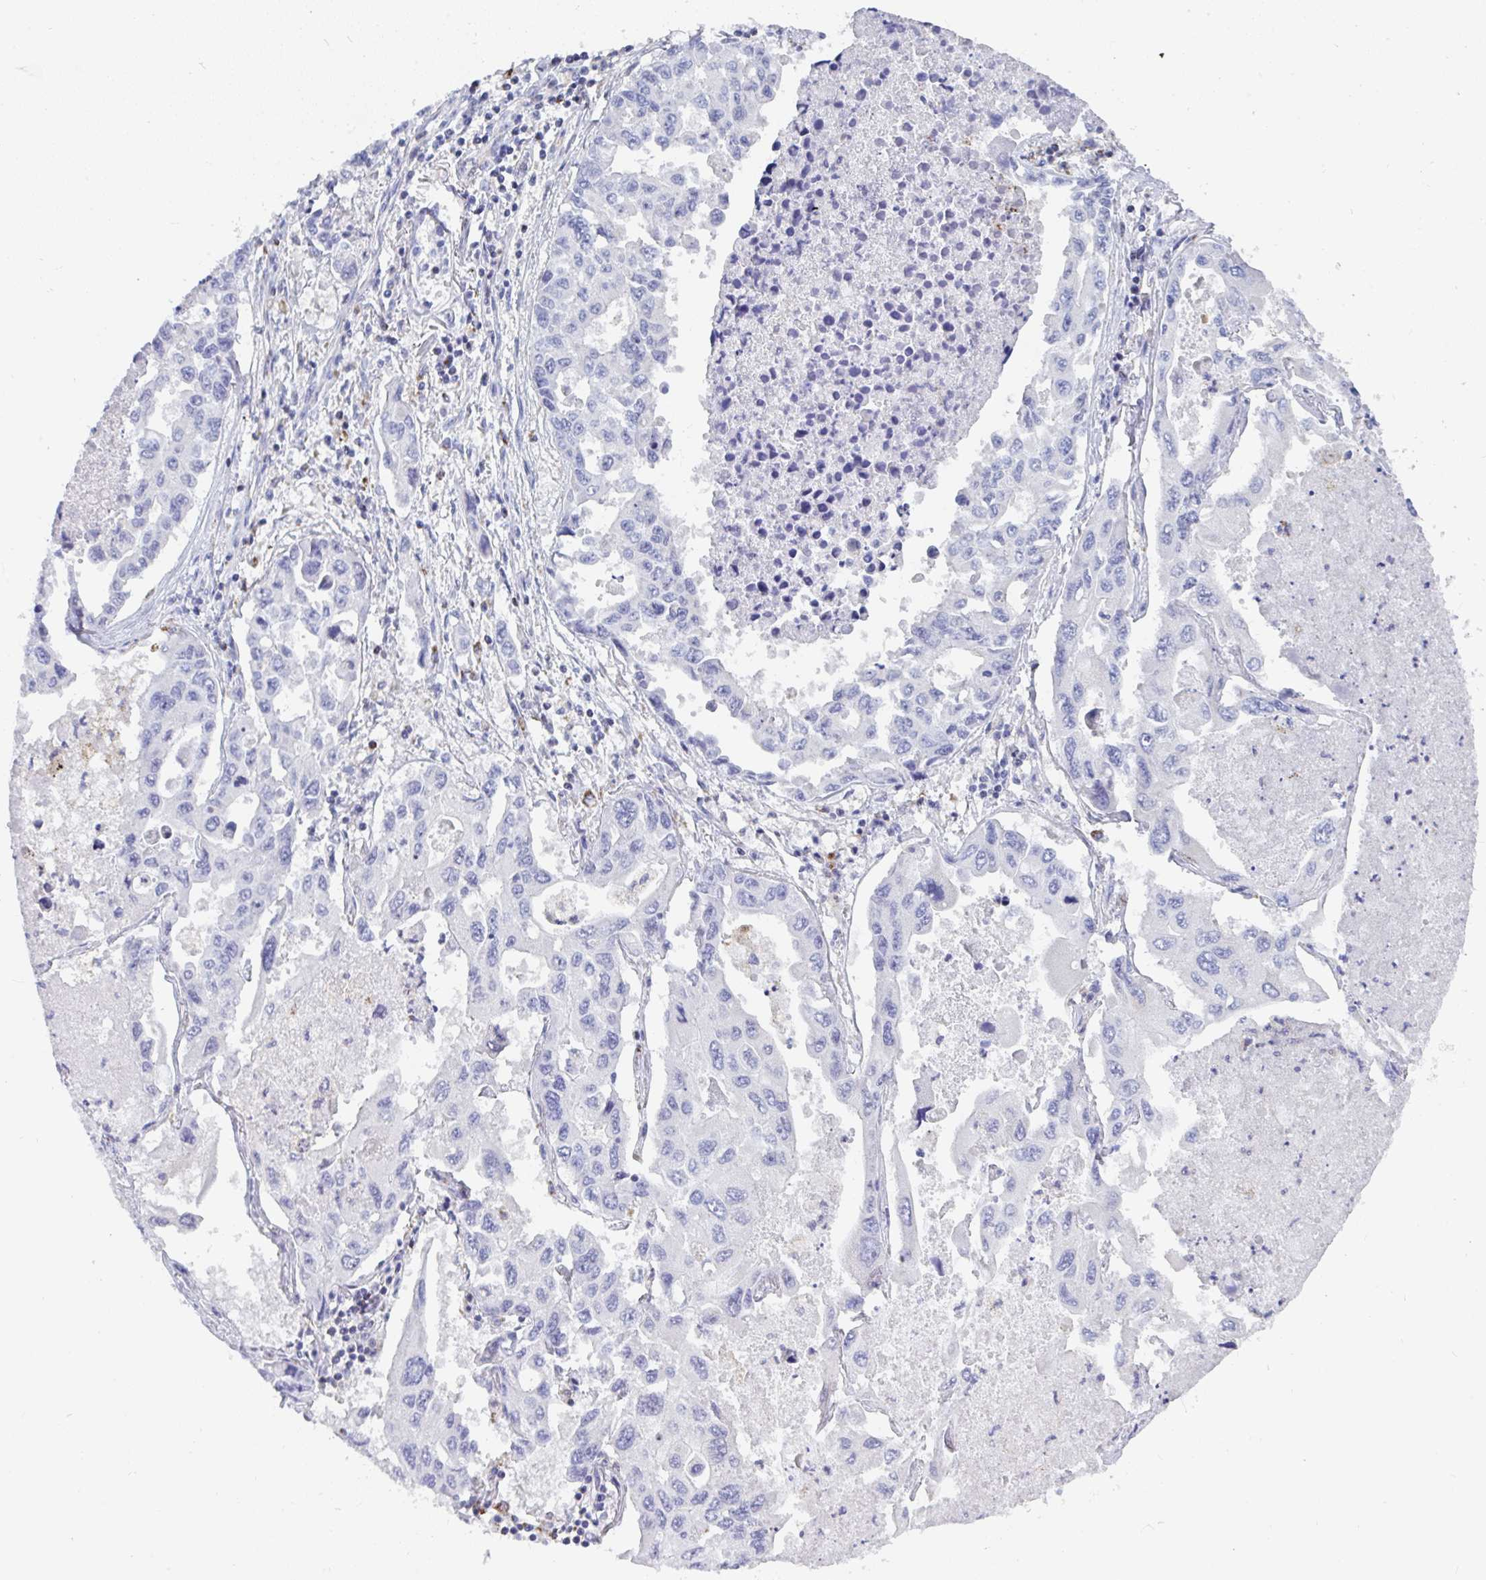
{"staining": {"intensity": "negative", "quantity": "none", "location": "none"}, "tissue": "lung cancer", "cell_type": "Tumor cells", "image_type": "cancer", "snomed": [{"axis": "morphology", "description": "Adenocarcinoma, NOS"}, {"axis": "topography", "description": "Lung"}], "caption": "Immunohistochemistry photomicrograph of adenocarcinoma (lung) stained for a protein (brown), which displays no staining in tumor cells.", "gene": "MGAM2", "patient": {"sex": "male", "age": 64}}